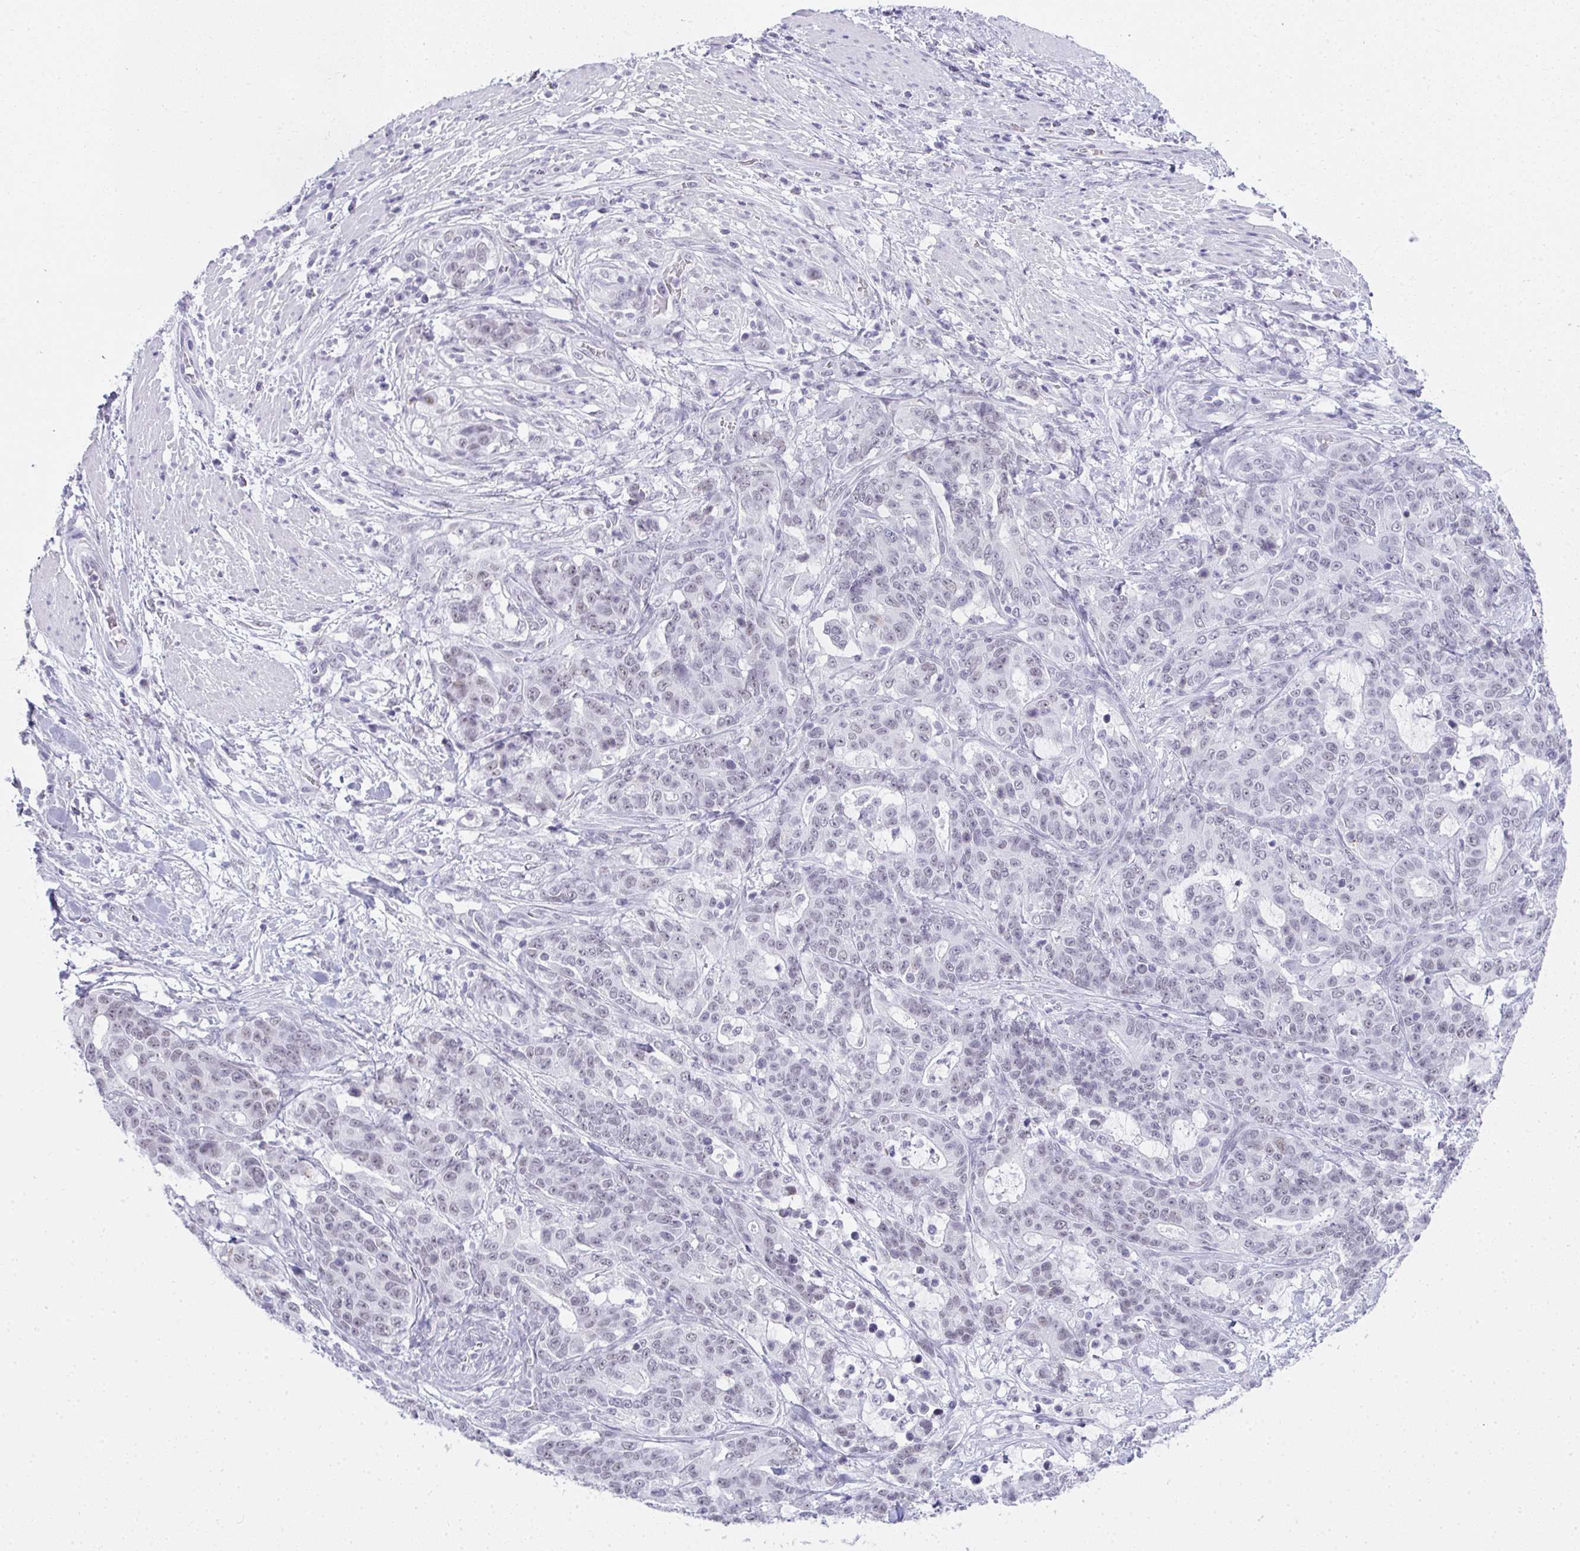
{"staining": {"intensity": "weak", "quantity": "<25%", "location": "nuclear"}, "tissue": "stomach cancer", "cell_type": "Tumor cells", "image_type": "cancer", "snomed": [{"axis": "morphology", "description": "Normal tissue, NOS"}, {"axis": "morphology", "description": "Adenocarcinoma, NOS"}, {"axis": "topography", "description": "Stomach"}], "caption": "A high-resolution micrograph shows IHC staining of stomach cancer, which shows no significant positivity in tumor cells. (DAB IHC visualized using brightfield microscopy, high magnification).", "gene": "PLA2G1B", "patient": {"sex": "female", "age": 64}}